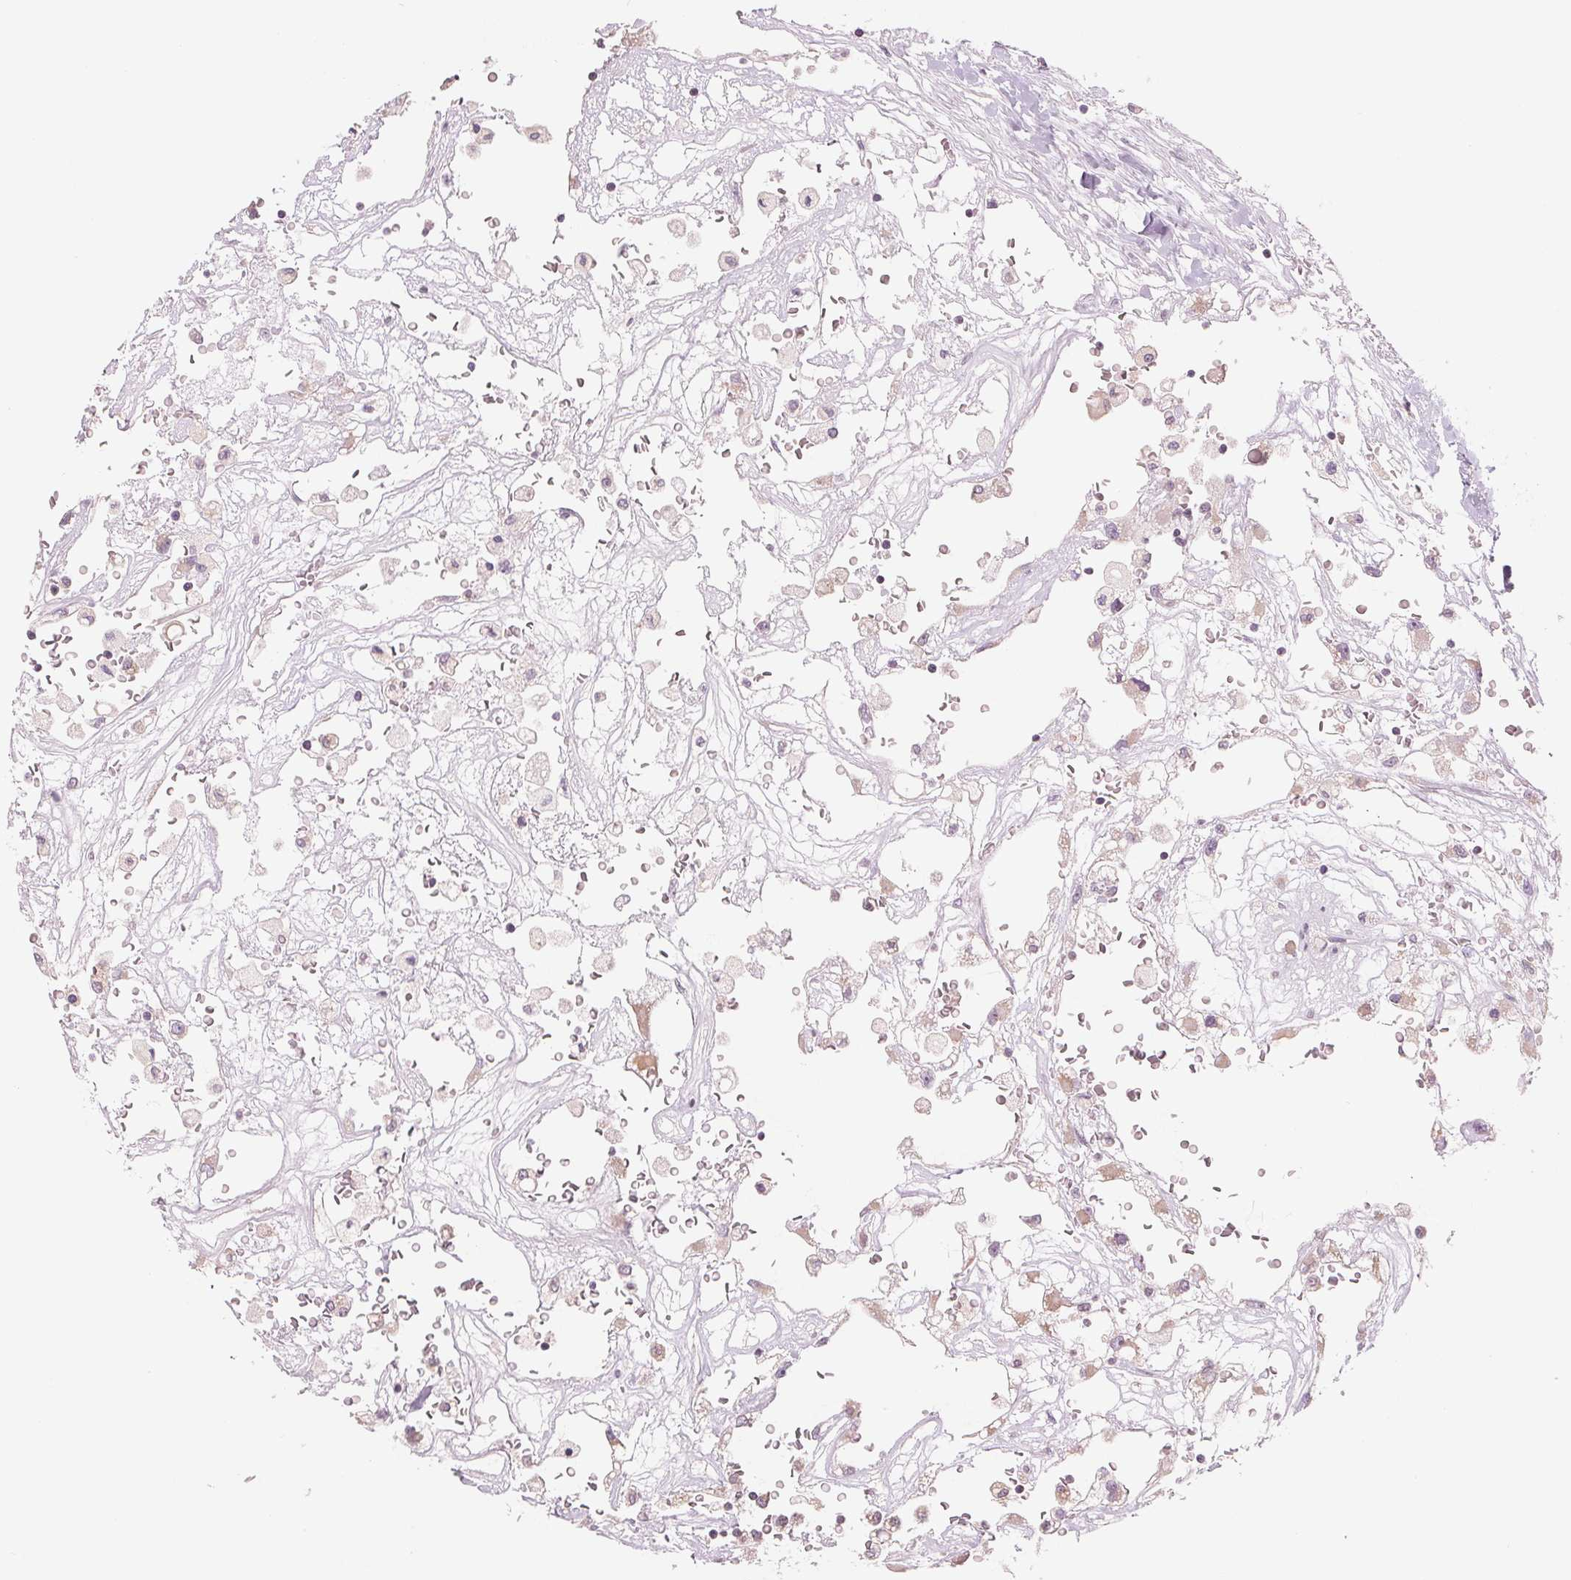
{"staining": {"intensity": "negative", "quantity": "none", "location": "none"}, "tissue": "renal cancer", "cell_type": "Tumor cells", "image_type": "cancer", "snomed": [{"axis": "morphology", "description": "Adenocarcinoma, NOS"}, {"axis": "topography", "description": "Kidney"}], "caption": "There is no significant expression in tumor cells of renal adenocarcinoma. (Stains: DAB immunohistochemistry (IHC) with hematoxylin counter stain, Microscopy: brightfield microscopy at high magnification).", "gene": "TECR", "patient": {"sex": "male", "age": 59}}